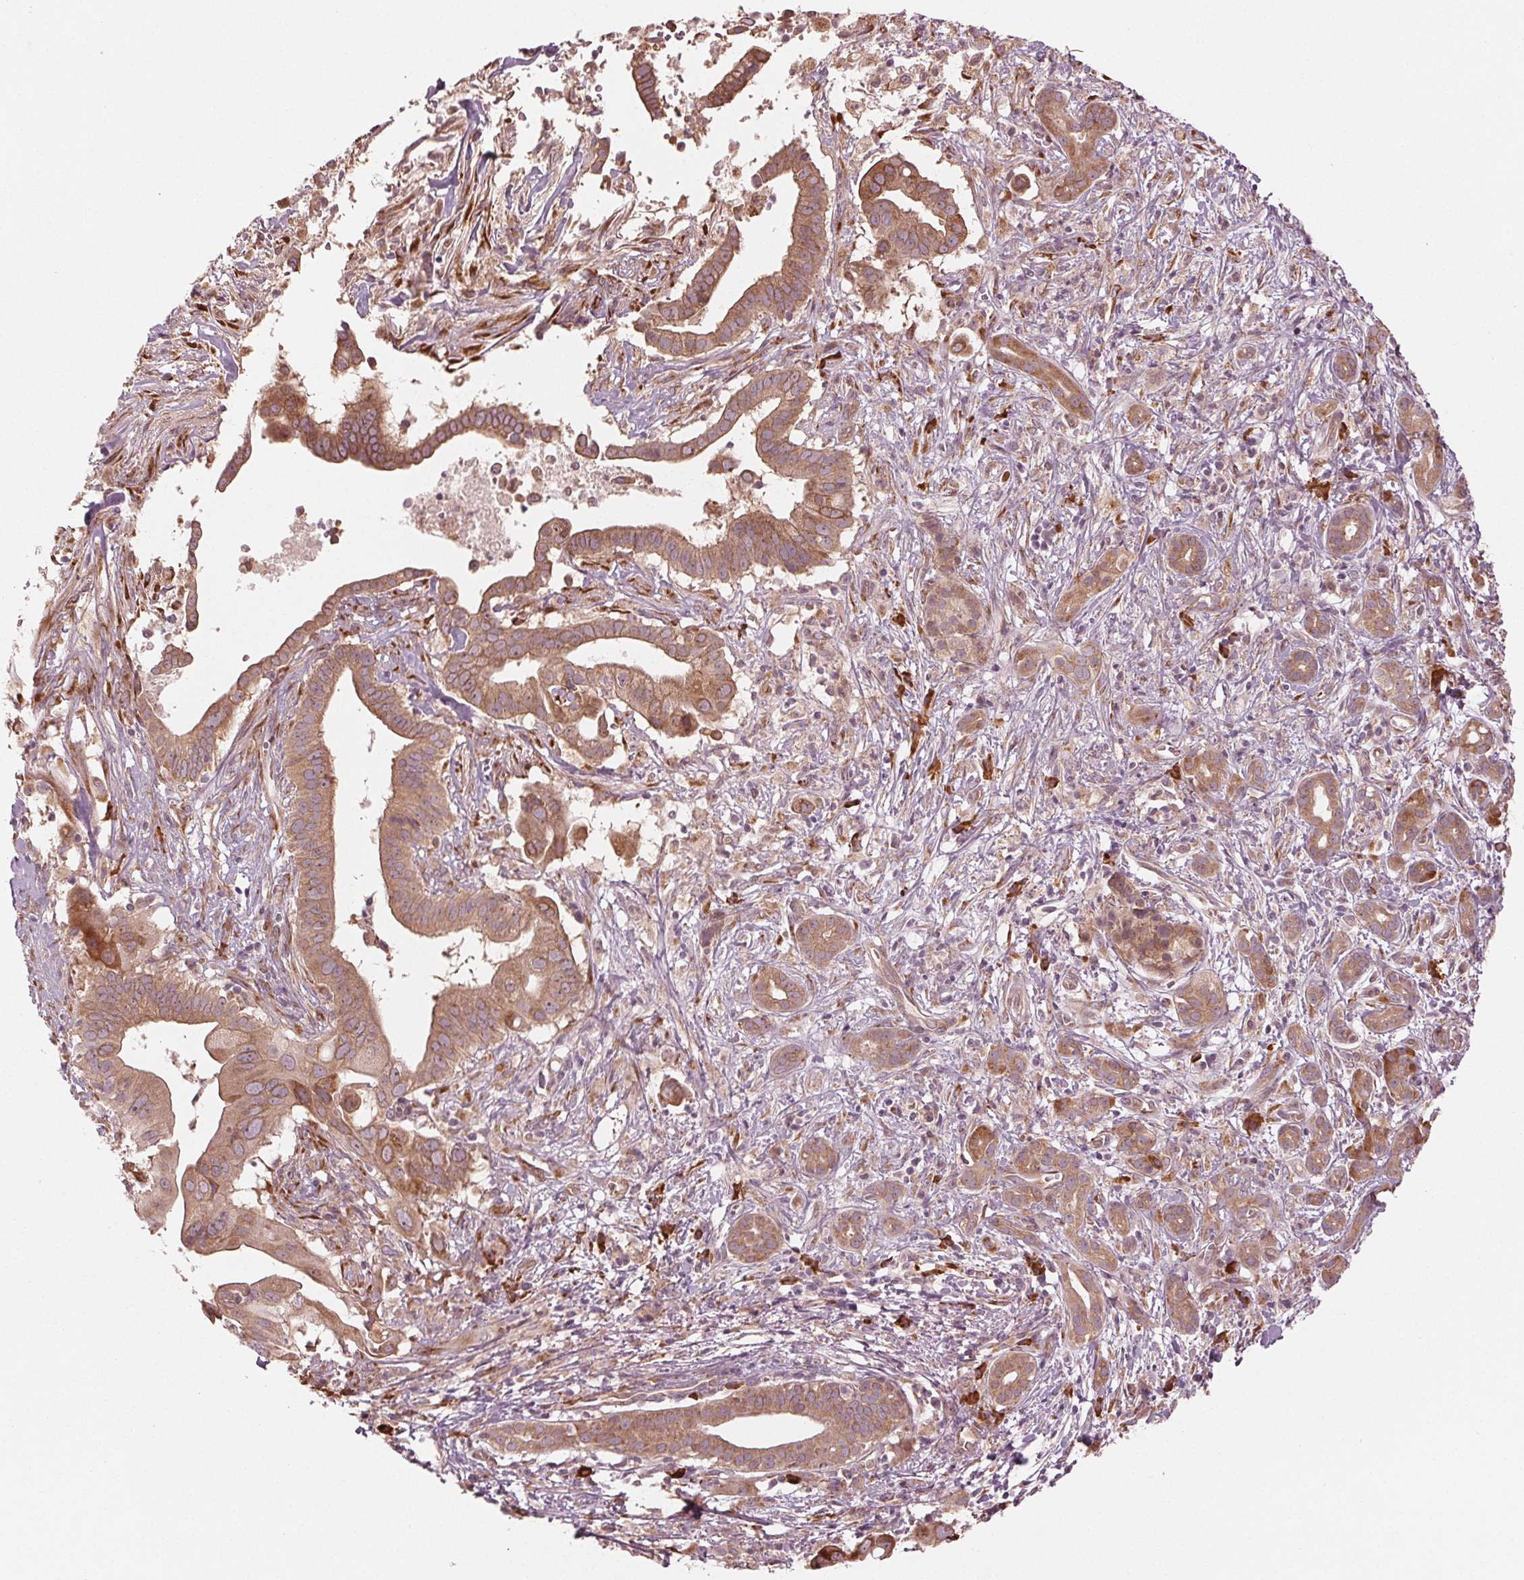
{"staining": {"intensity": "moderate", "quantity": ">75%", "location": "cytoplasmic/membranous"}, "tissue": "pancreatic cancer", "cell_type": "Tumor cells", "image_type": "cancer", "snomed": [{"axis": "morphology", "description": "Adenocarcinoma, NOS"}, {"axis": "topography", "description": "Pancreas"}], "caption": "A medium amount of moderate cytoplasmic/membranous expression is appreciated in approximately >75% of tumor cells in pancreatic adenocarcinoma tissue.", "gene": "CMIP", "patient": {"sex": "male", "age": 61}}